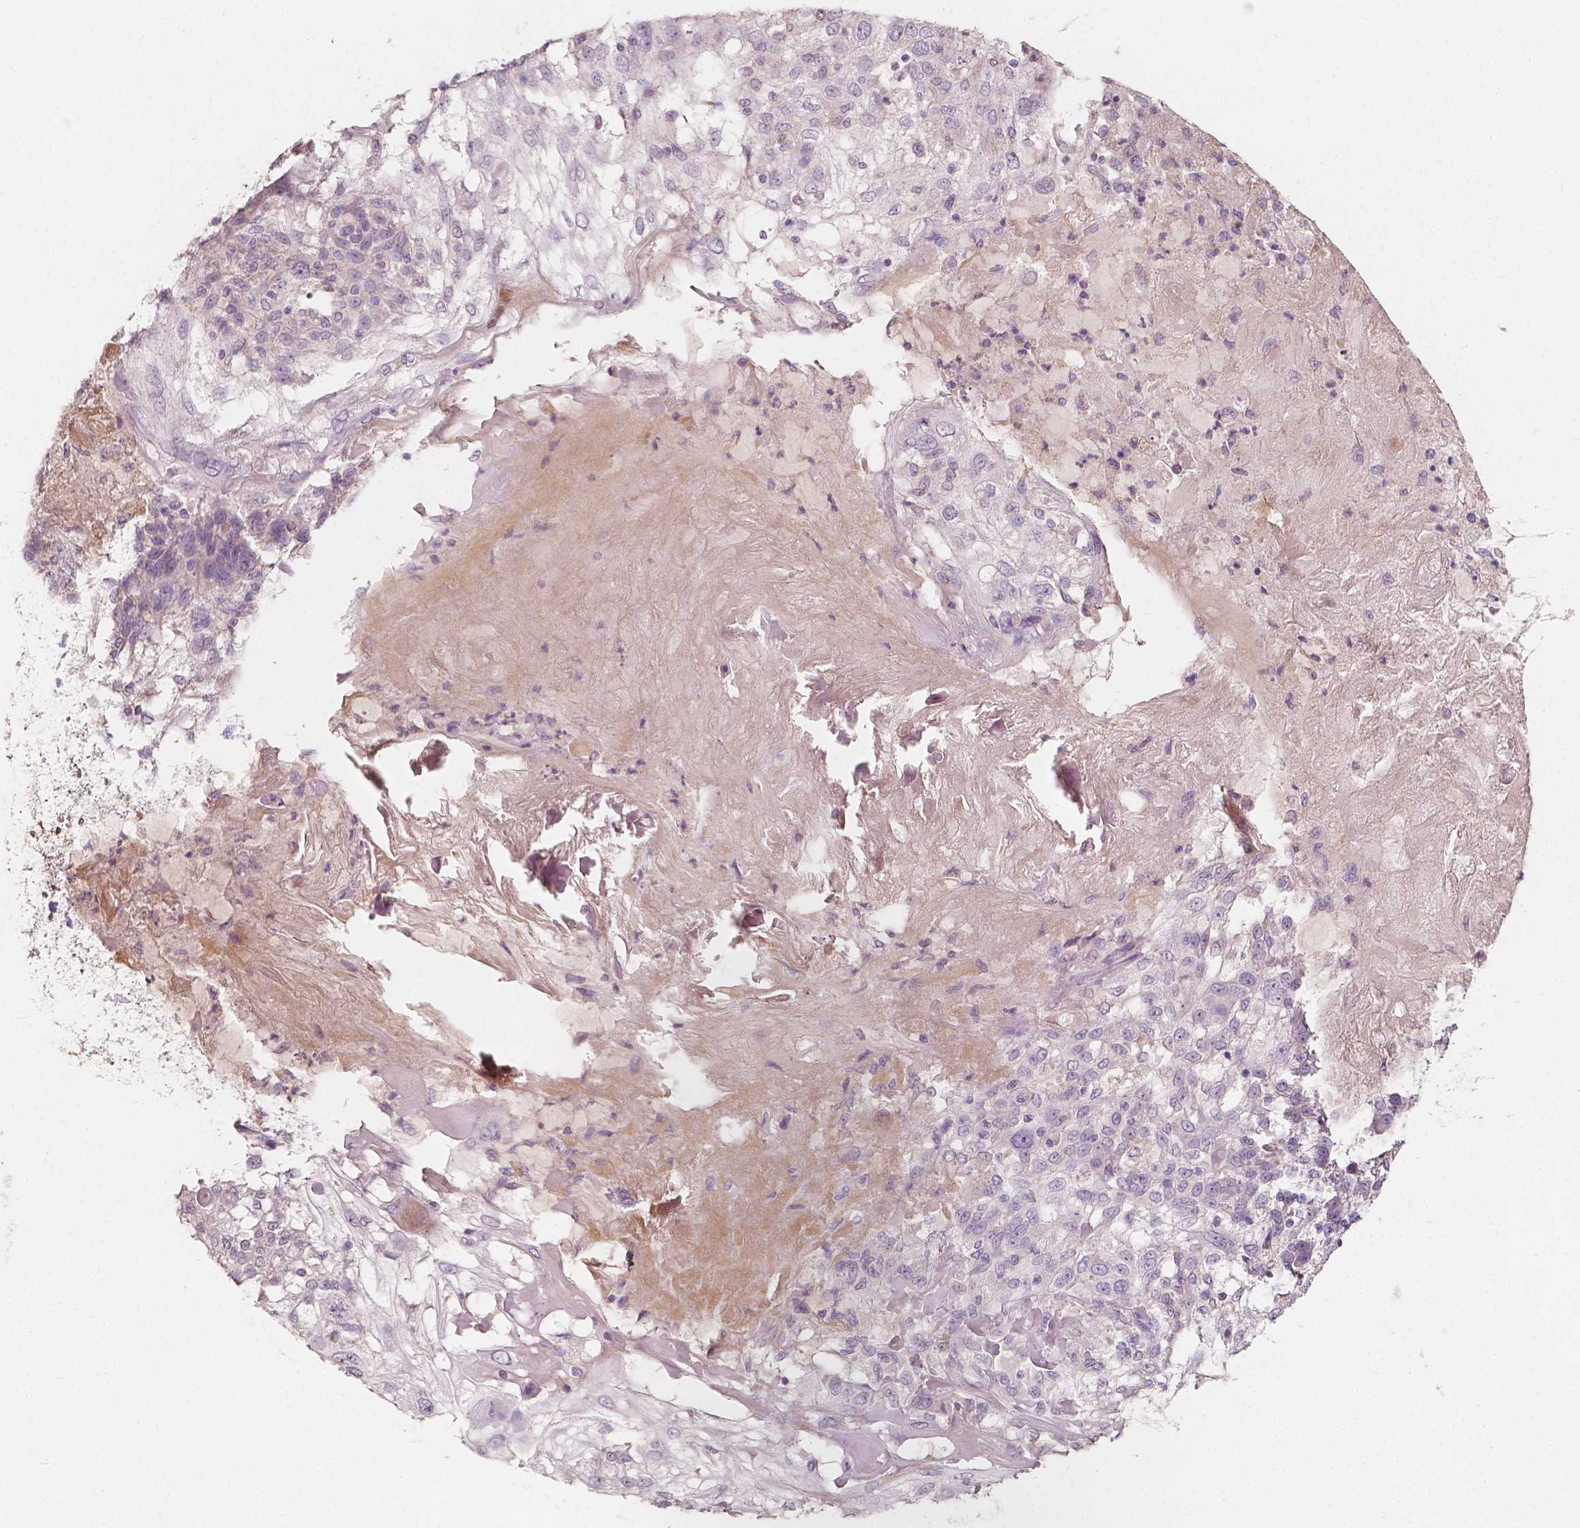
{"staining": {"intensity": "negative", "quantity": "none", "location": "none"}, "tissue": "skin cancer", "cell_type": "Tumor cells", "image_type": "cancer", "snomed": [{"axis": "morphology", "description": "Normal tissue, NOS"}, {"axis": "morphology", "description": "Squamous cell carcinoma, NOS"}, {"axis": "topography", "description": "Skin"}], "caption": "Tumor cells are negative for protein expression in human squamous cell carcinoma (skin).", "gene": "NPC1L1", "patient": {"sex": "female", "age": 83}}